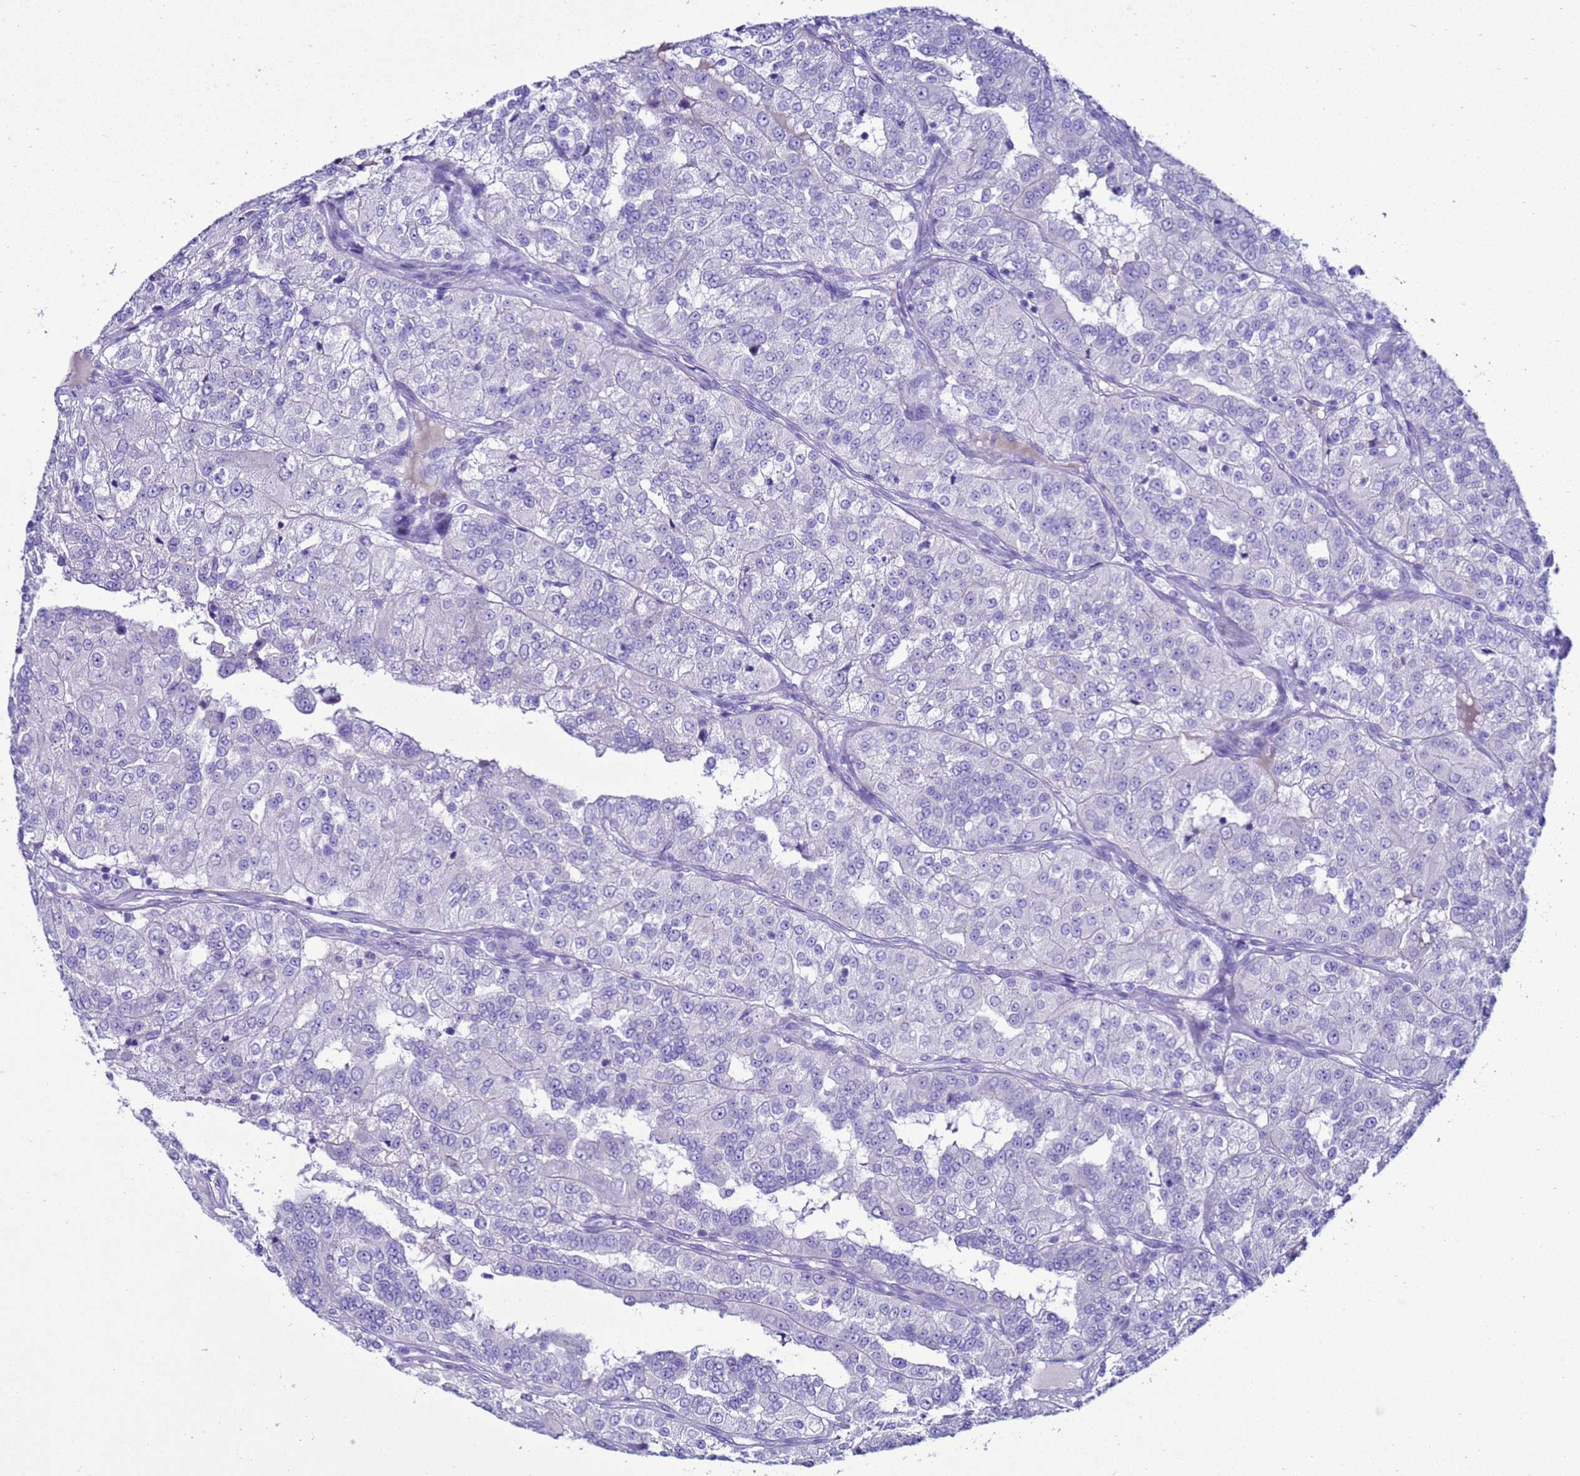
{"staining": {"intensity": "negative", "quantity": "none", "location": "none"}, "tissue": "renal cancer", "cell_type": "Tumor cells", "image_type": "cancer", "snomed": [{"axis": "morphology", "description": "Adenocarcinoma, NOS"}, {"axis": "topography", "description": "Kidney"}], "caption": "DAB (3,3'-diaminobenzidine) immunohistochemical staining of human renal adenocarcinoma displays no significant positivity in tumor cells.", "gene": "BEST2", "patient": {"sex": "female", "age": 63}}